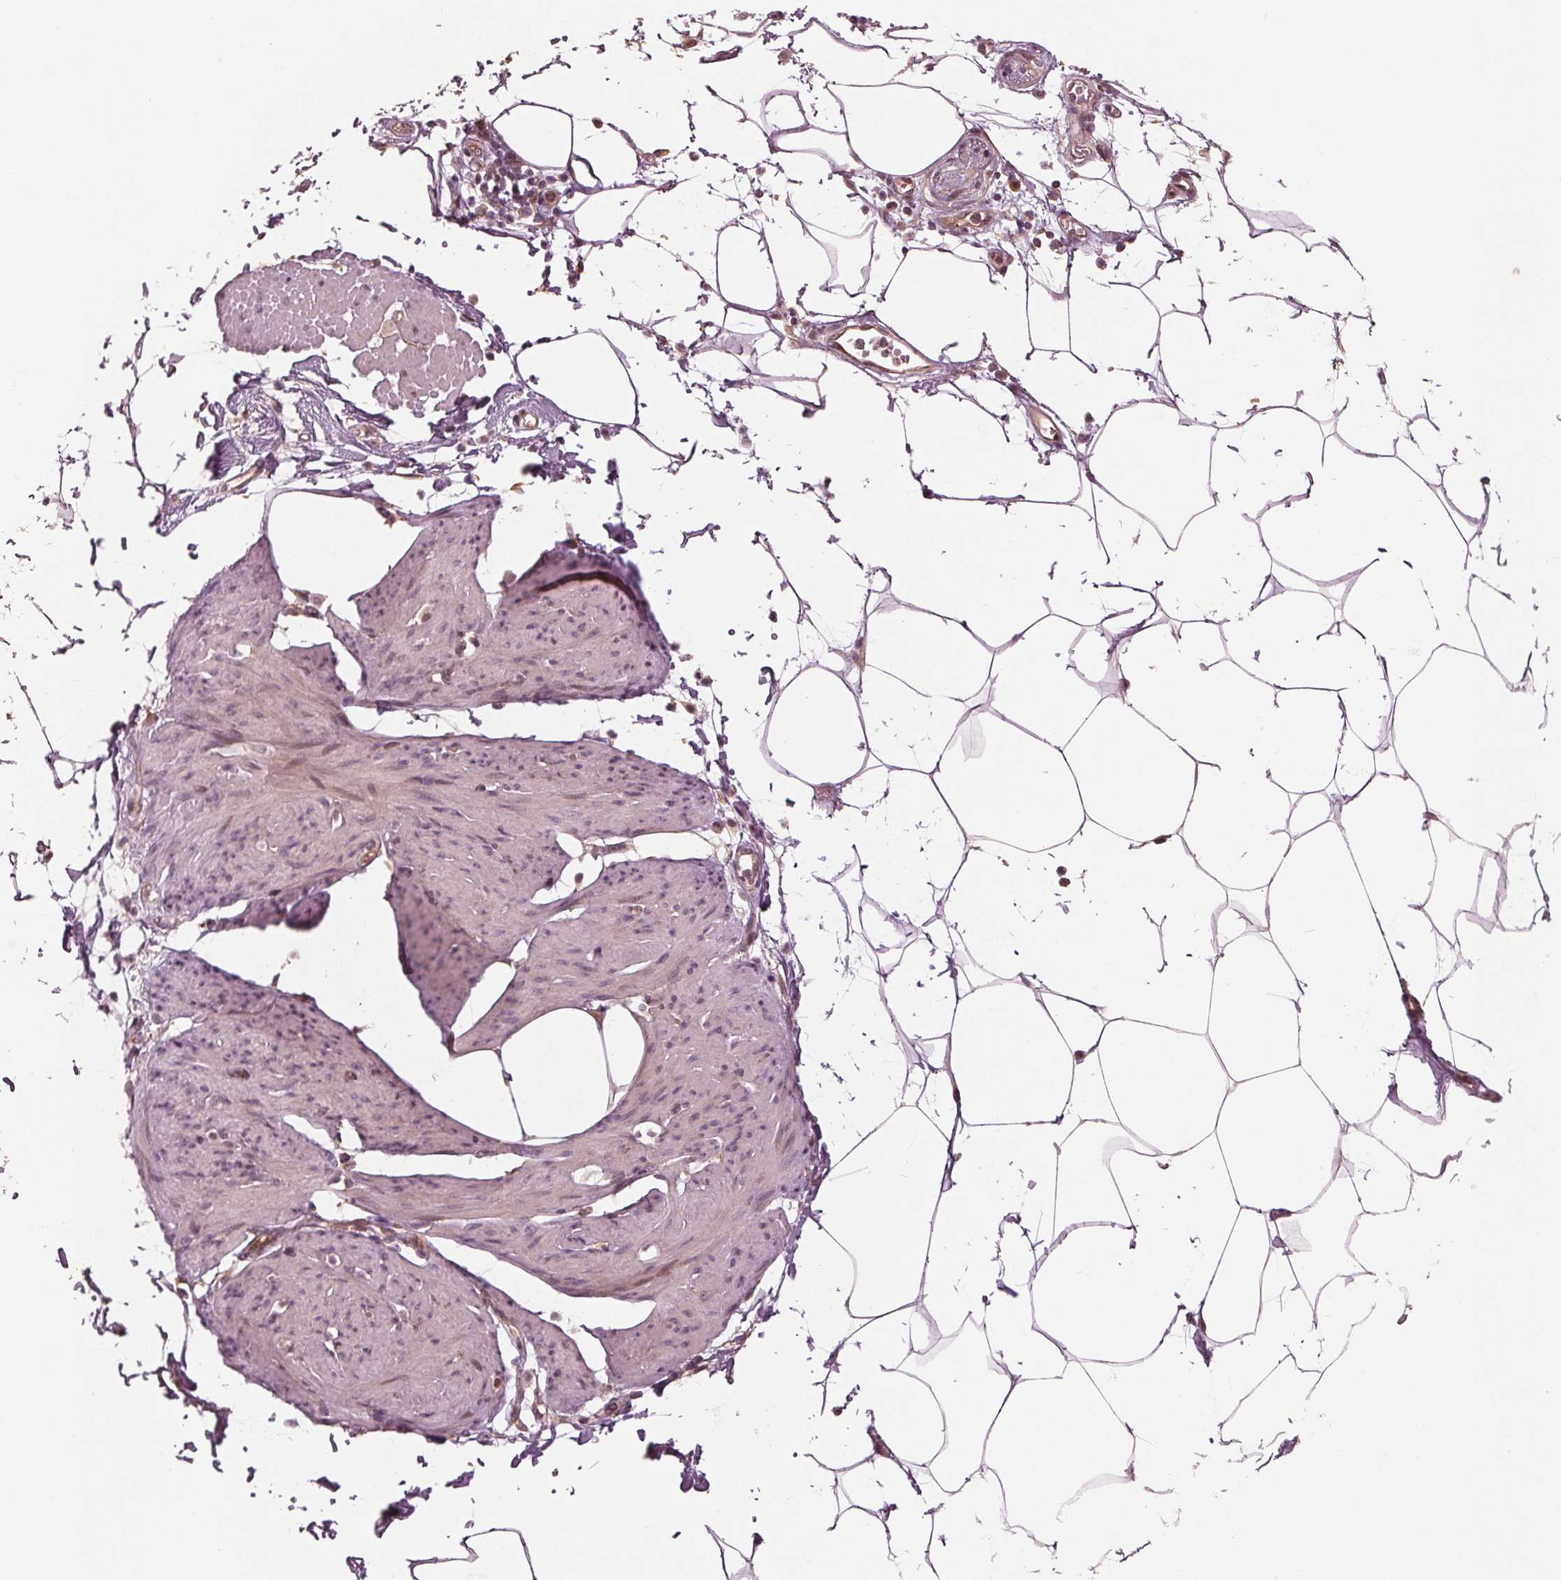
{"staining": {"intensity": "moderate", "quantity": "<25%", "location": "nuclear"}, "tissue": "smooth muscle", "cell_type": "Smooth muscle cells", "image_type": "normal", "snomed": [{"axis": "morphology", "description": "Normal tissue, NOS"}, {"axis": "topography", "description": "Adipose tissue"}, {"axis": "topography", "description": "Smooth muscle"}, {"axis": "topography", "description": "Peripheral nerve tissue"}], "caption": "Protein staining by immunohistochemistry reveals moderate nuclear expression in approximately <25% of smooth muscle cells in benign smooth muscle.", "gene": "CMIP", "patient": {"sex": "male", "age": 83}}